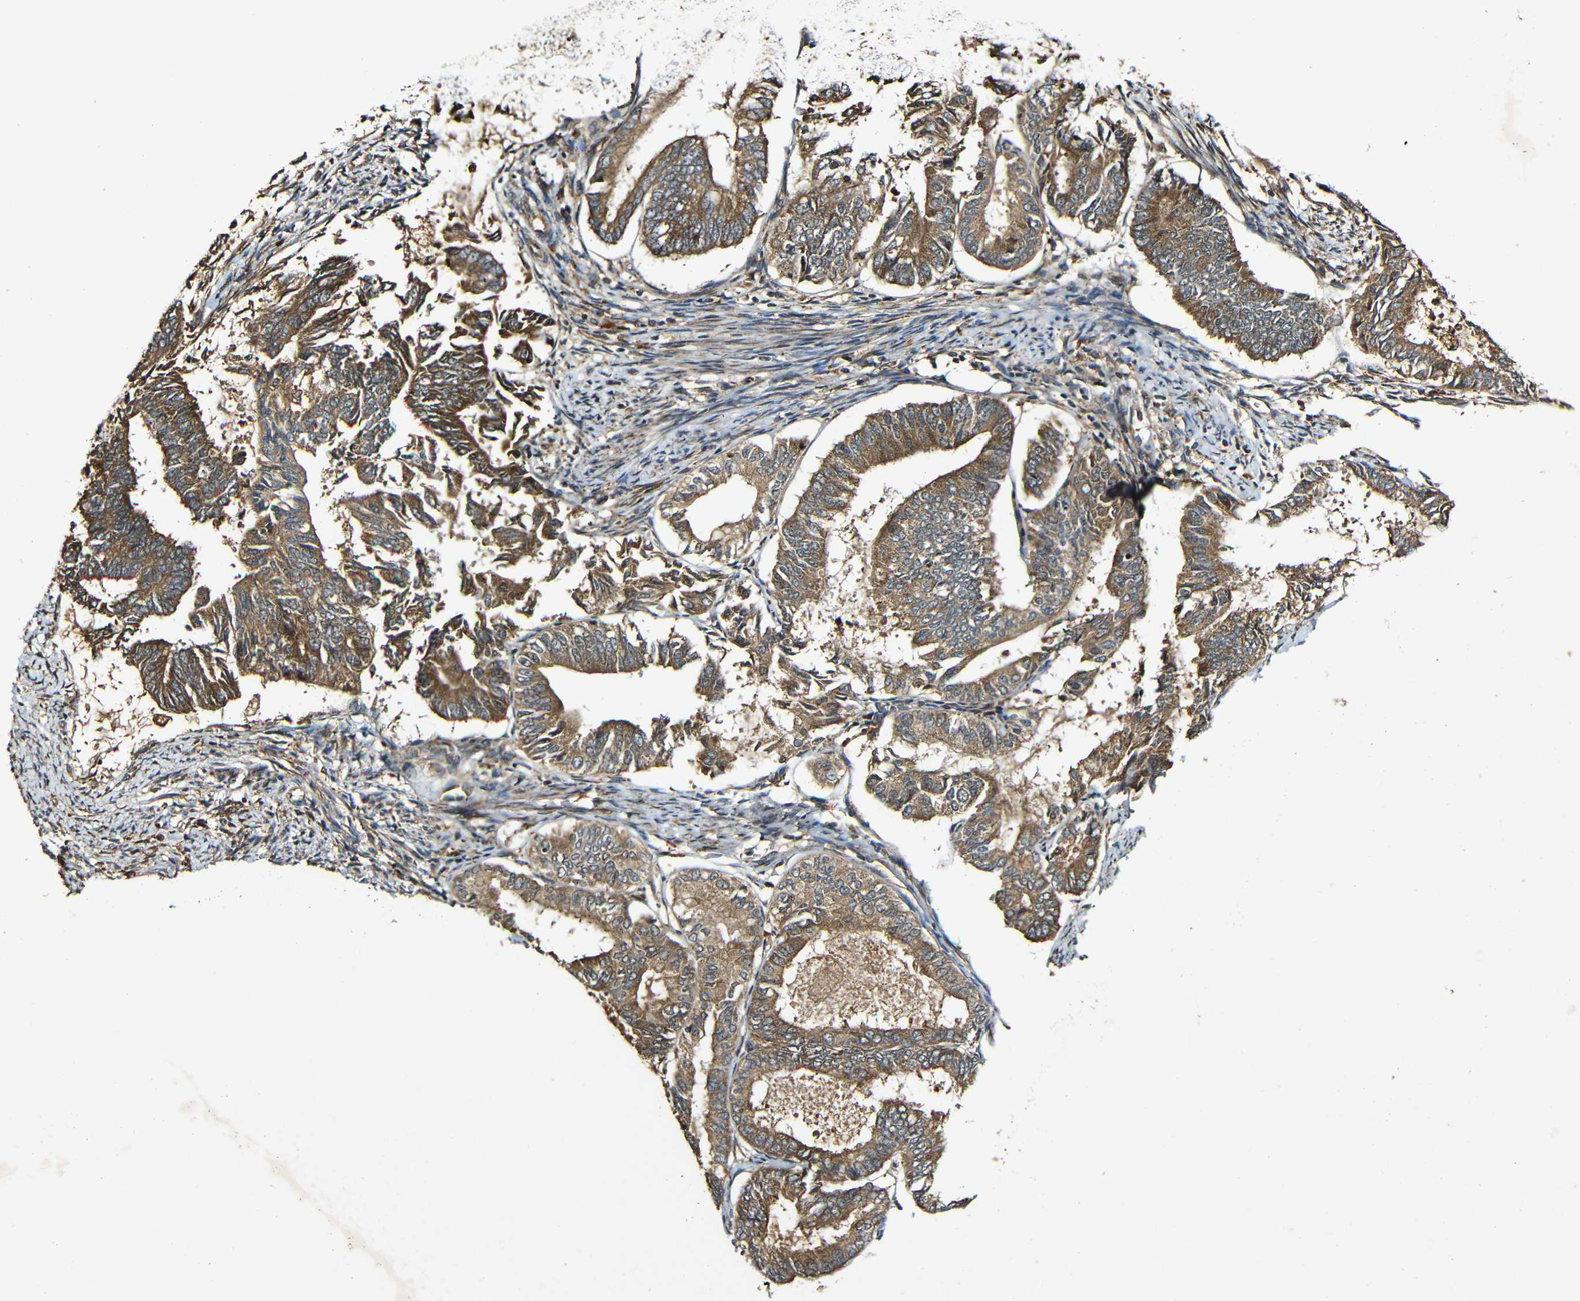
{"staining": {"intensity": "moderate", "quantity": ">75%", "location": "cytoplasmic/membranous"}, "tissue": "endometrial cancer", "cell_type": "Tumor cells", "image_type": "cancer", "snomed": [{"axis": "morphology", "description": "Adenocarcinoma, NOS"}, {"axis": "topography", "description": "Endometrium"}], "caption": "Immunohistochemical staining of adenocarcinoma (endometrial) shows moderate cytoplasmic/membranous protein staining in about >75% of tumor cells.", "gene": "CASP8", "patient": {"sex": "female", "age": 86}}